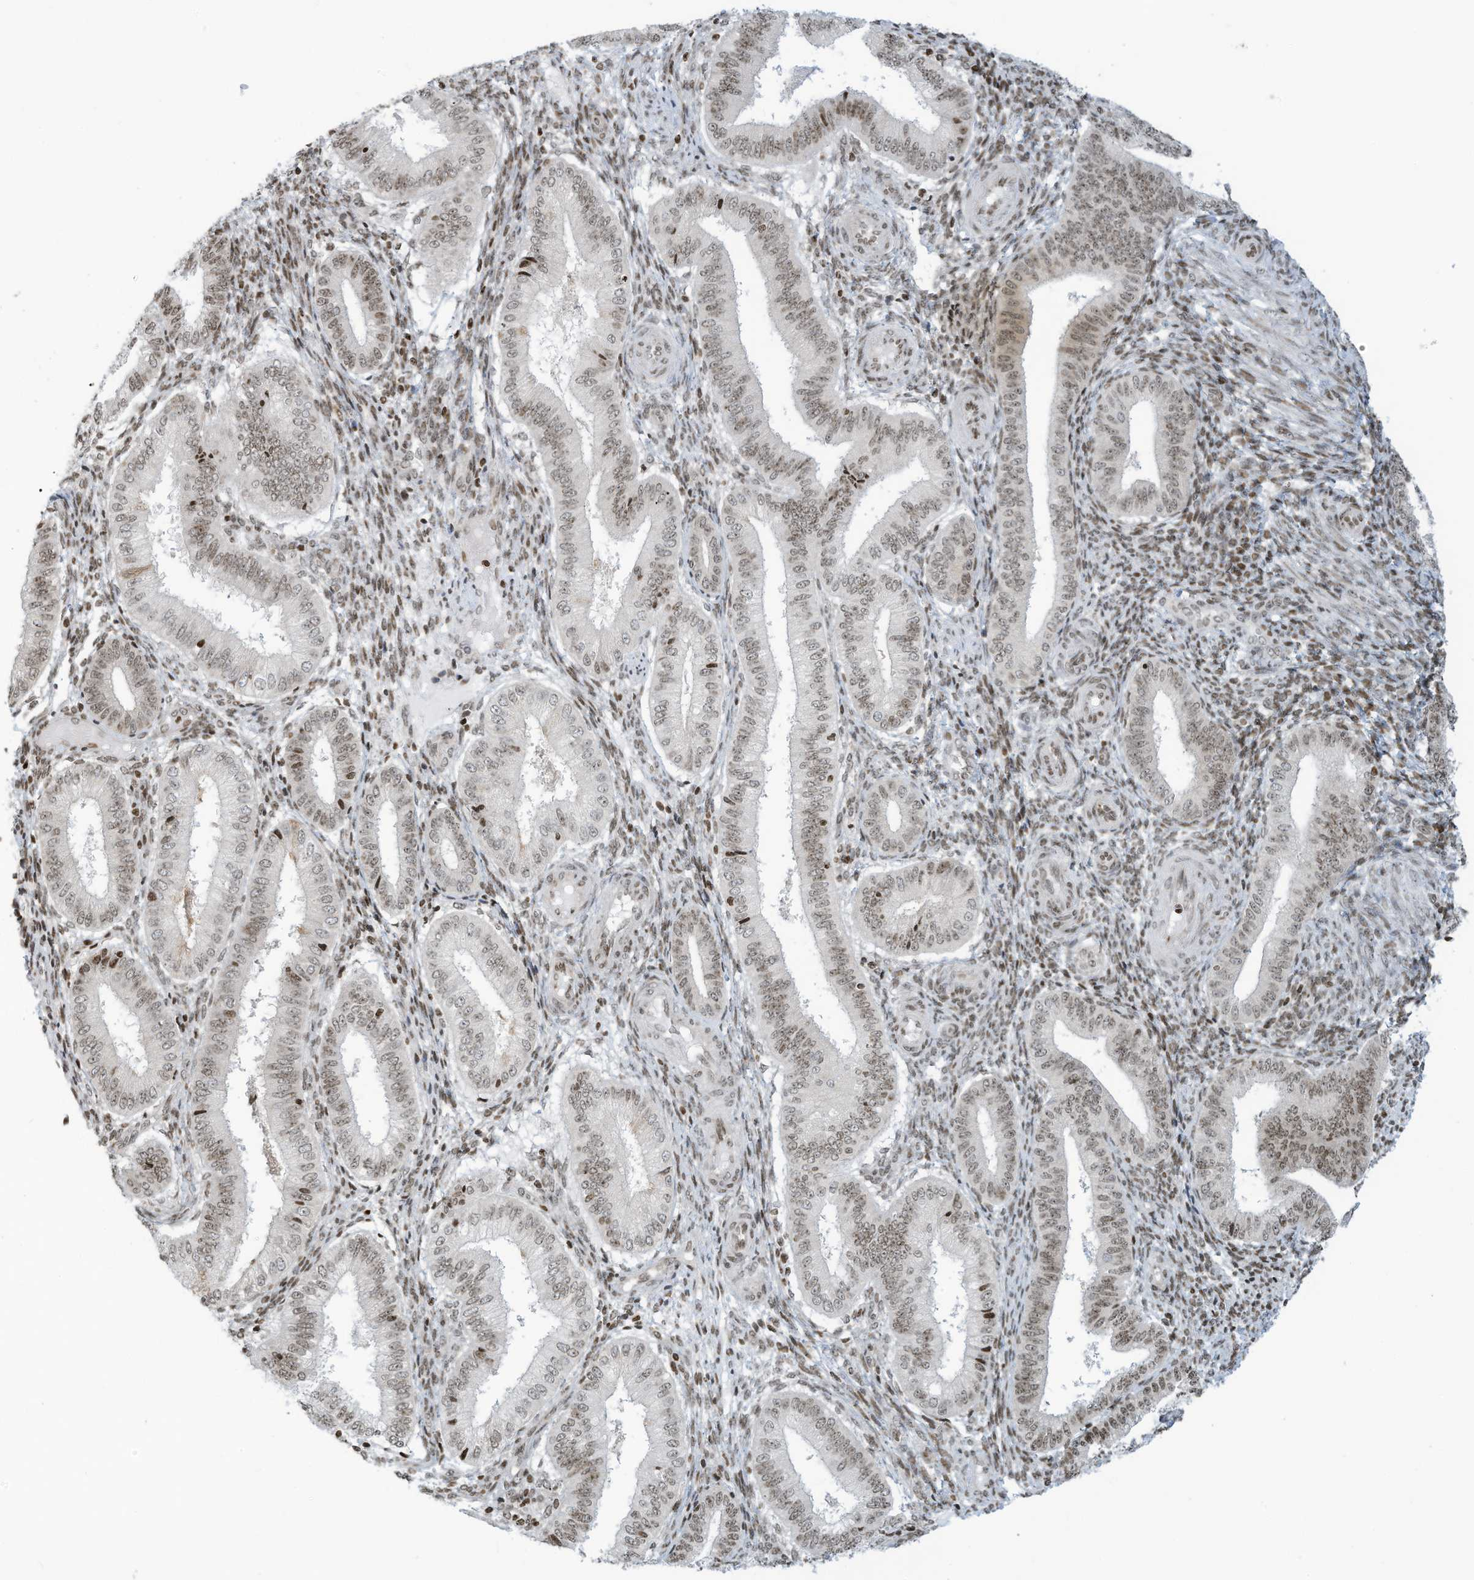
{"staining": {"intensity": "moderate", "quantity": "25%-75%", "location": "nuclear"}, "tissue": "endometrium", "cell_type": "Cells in endometrial stroma", "image_type": "normal", "snomed": [{"axis": "morphology", "description": "Normal tissue, NOS"}, {"axis": "topography", "description": "Endometrium"}], "caption": "Normal endometrium reveals moderate nuclear positivity in approximately 25%-75% of cells in endometrial stroma, visualized by immunohistochemistry.", "gene": "ADI1", "patient": {"sex": "female", "age": 39}}